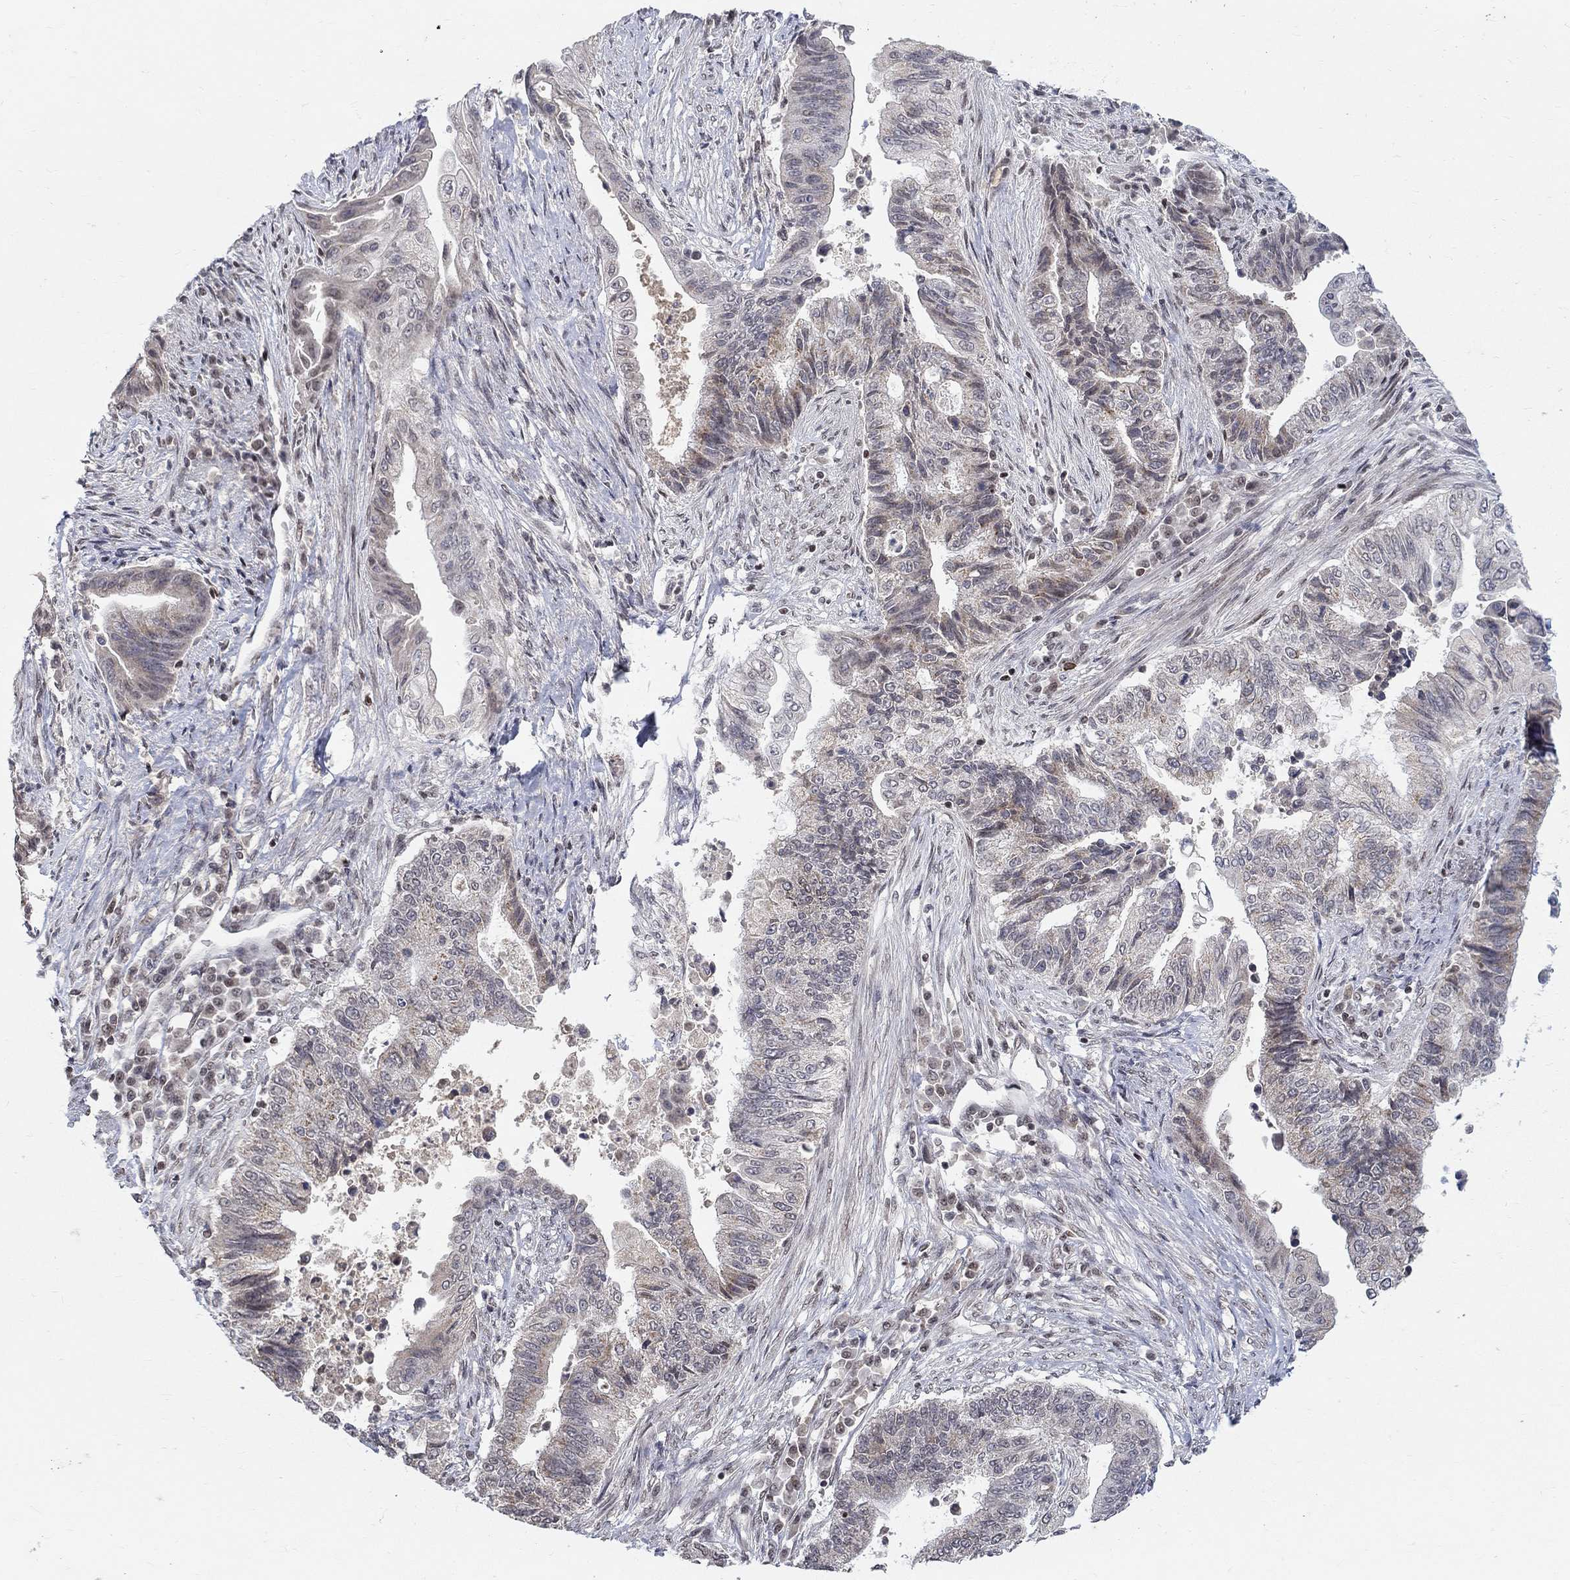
{"staining": {"intensity": "weak", "quantity": "<25%", "location": "cytoplasmic/membranous"}, "tissue": "endometrial cancer", "cell_type": "Tumor cells", "image_type": "cancer", "snomed": [{"axis": "morphology", "description": "Adenocarcinoma, NOS"}, {"axis": "topography", "description": "Uterus"}, {"axis": "topography", "description": "Endometrium"}], "caption": "Histopathology image shows no significant protein expression in tumor cells of endometrial adenocarcinoma.", "gene": "KLF12", "patient": {"sex": "female", "age": 54}}